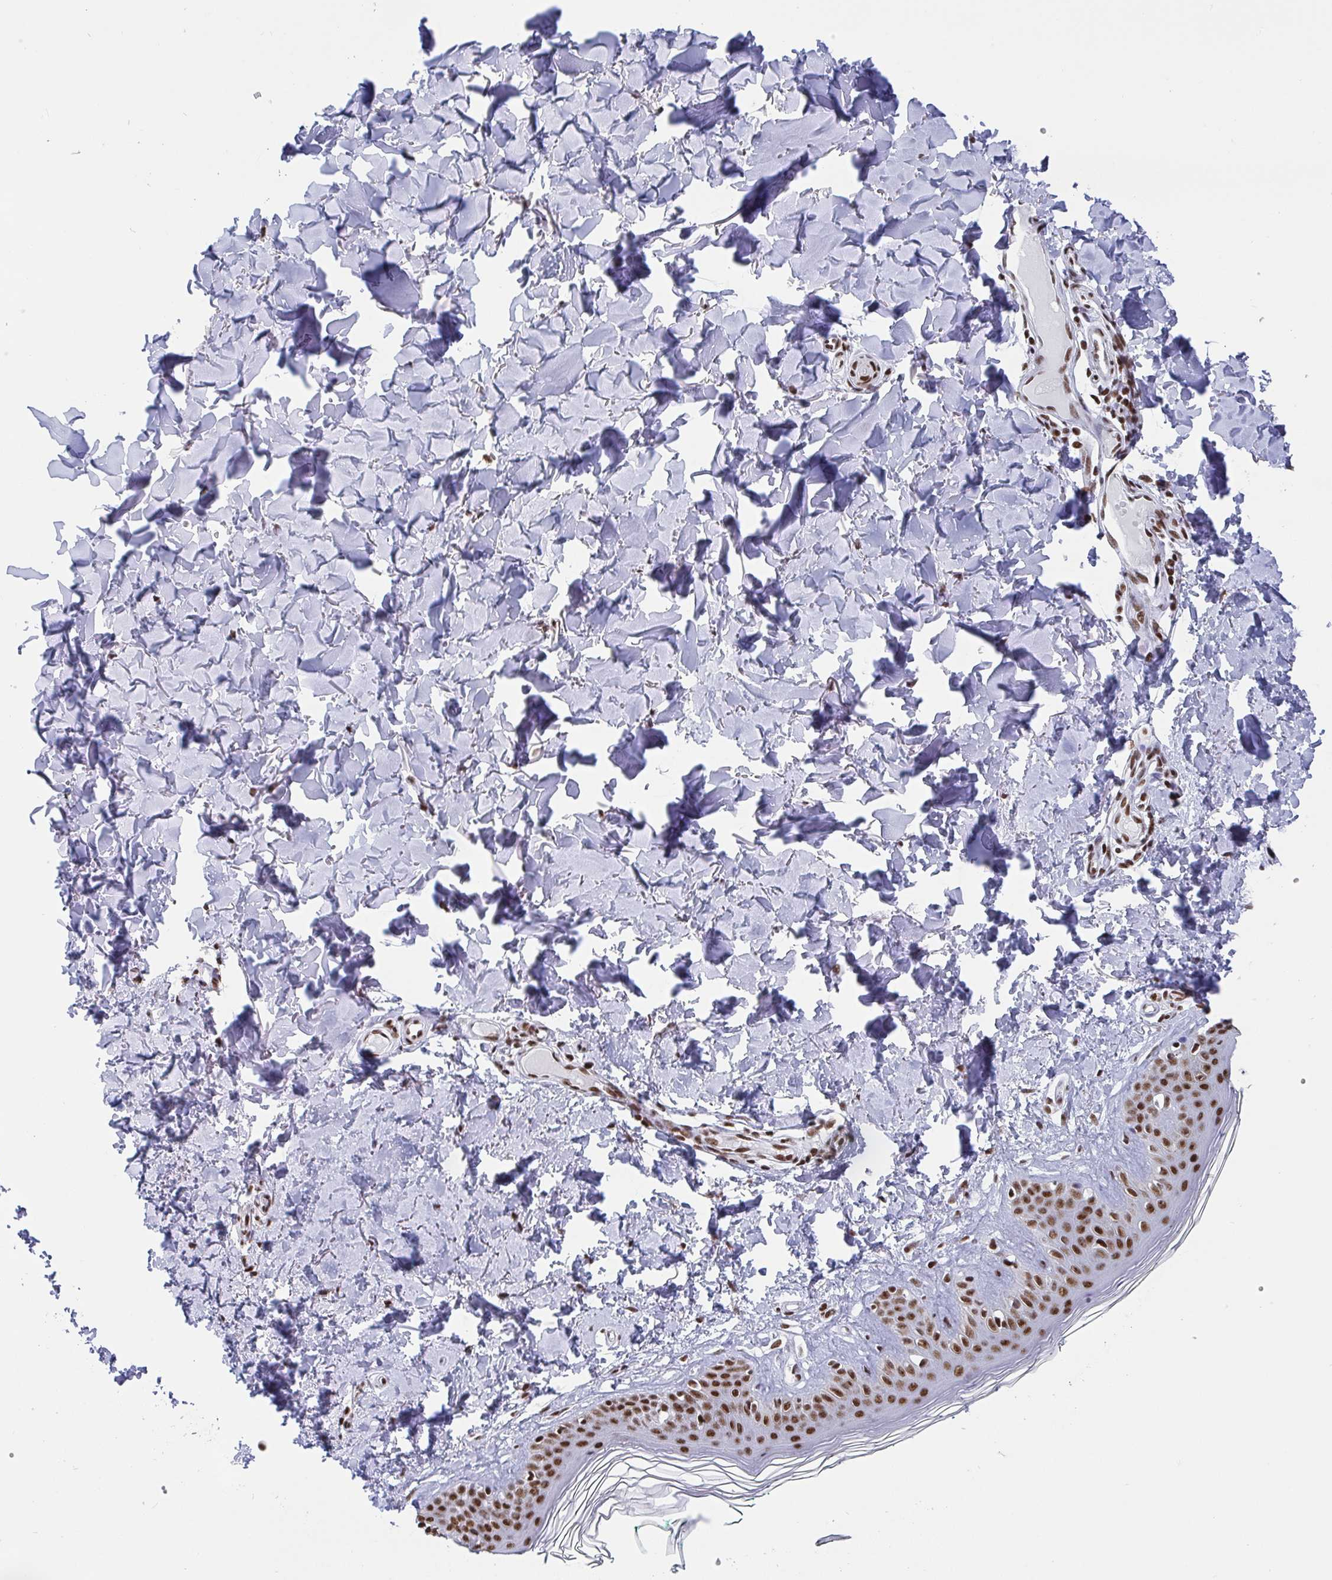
{"staining": {"intensity": "moderate", "quantity": ">75%", "location": "nuclear"}, "tissue": "skin", "cell_type": "Fibroblasts", "image_type": "normal", "snomed": [{"axis": "morphology", "description": "Normal tissue, NOS"}, {"axis": "topography", "description": "Skin"}, {"axis": "topography", "description": "Peripheral nerve tissue"}], "caption": "This is a photomicrograph of IHC staining of normal skin, which shows moderate expression in the nuclear of fibroblasts.", "gene": "CTCF", "patient": {"sex": "female", "age": 45}}